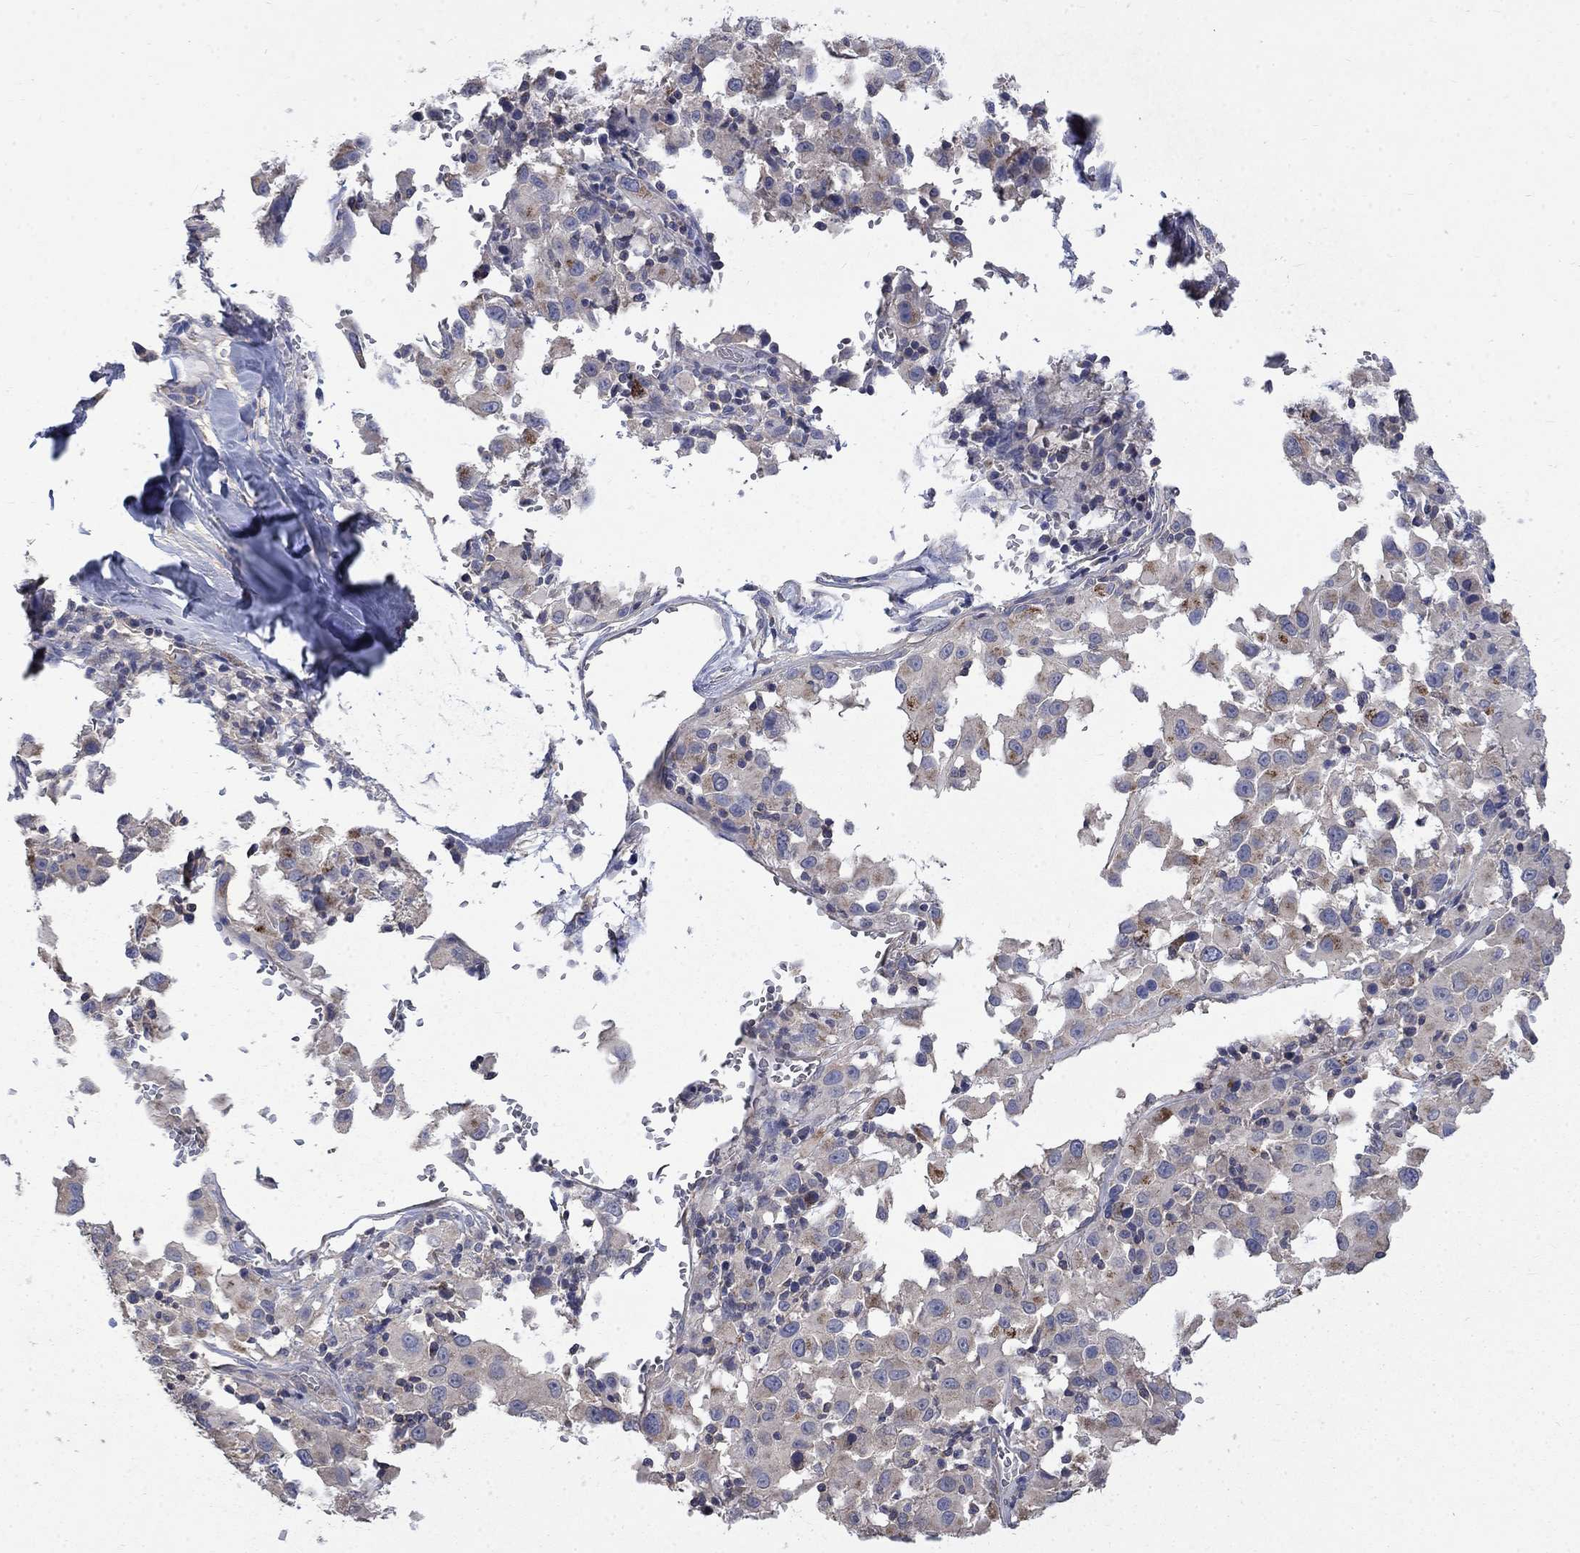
{"staining": {"intensity": "strong", "quantity": "<25%", "location": "cytoplasmic/membranous"}, "tissue": "melanoma", "cell_type": "Tumor cells", "image_type": "cancer", "snomed": [{"axis": "morphology", "description": "Malignant melanoma, Metastatic site"}, {"axis": "topography", "description": "Lymph node"}], "caption": "Immunohistochemical staining of malignant melanoma (metastatic site) exhibits strong cytoplasmic/membranous protein positivity in about <25% of tumor cells.", "gene": "HSPA12A", "patient": {"sex": "male", "age": 50}}